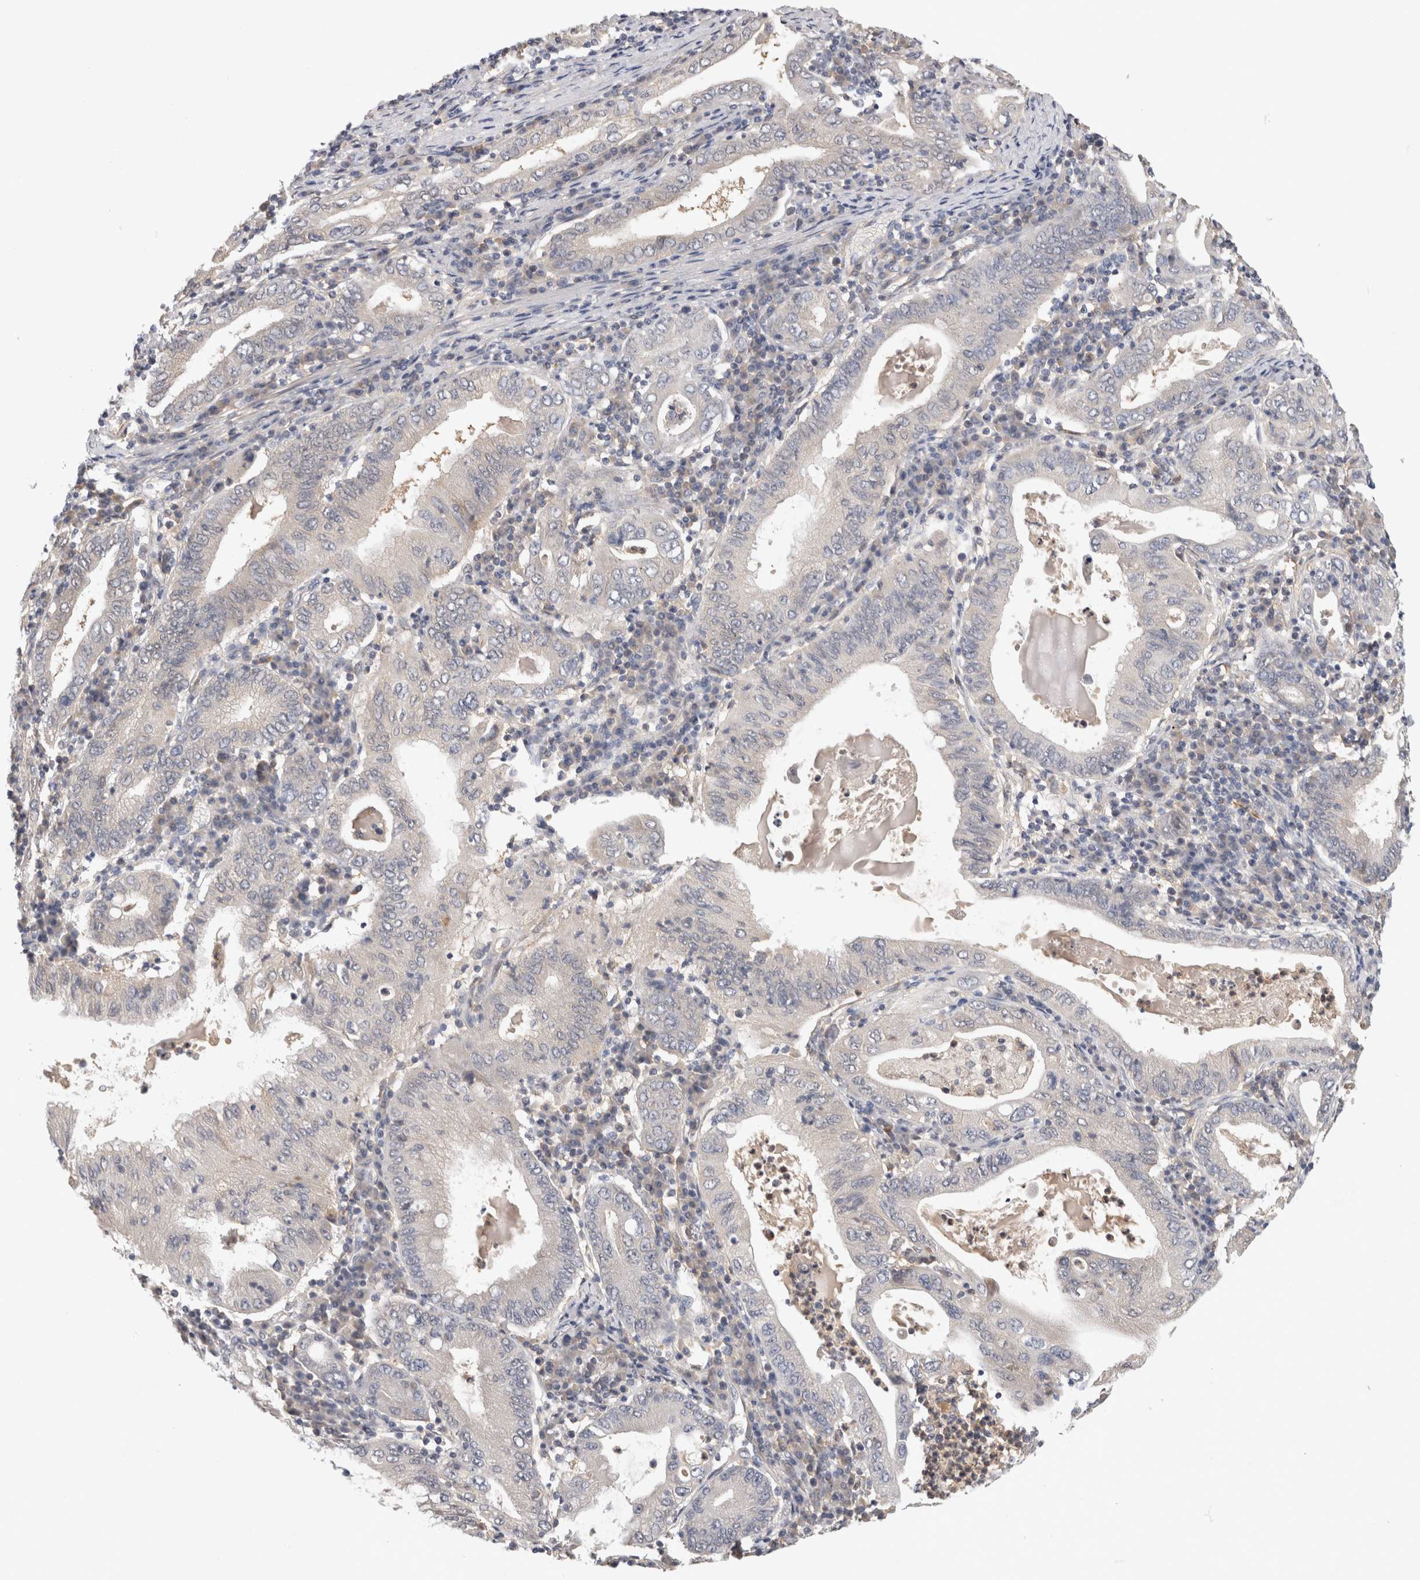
{"staining": {"intensity": "negative", "quantity": "none", "location": "none"}, "tissue": "stomach cancer", "cell_type": "Tumor cells", "image_type": "cancer", "snomed": [{"axis": "morphology", "description": "Normal tissue, NOS"}, {"axis": "morphology", "description": "Adenocarcinoma, NOS"}, {"axis": "topography", "description": "Esophagus"}, {"axis": "topography", "description": "Stomach, upper"}, {"axis": "topography", "description": "Peripheral nerve tissue"}], "caption": "Stomach cancer (adenocarcinoma) was stained to show a protein in brown. There is no significant expression in tumor cells. Brightfield microscopy of immunohistochemistry stained with DAB (3,3'-diaminobenzidine) (brown) and hematoxylin (blue), captured at high magnification.", "gene": "PGM1", "patient": {"sex": "male", "age": 62}}